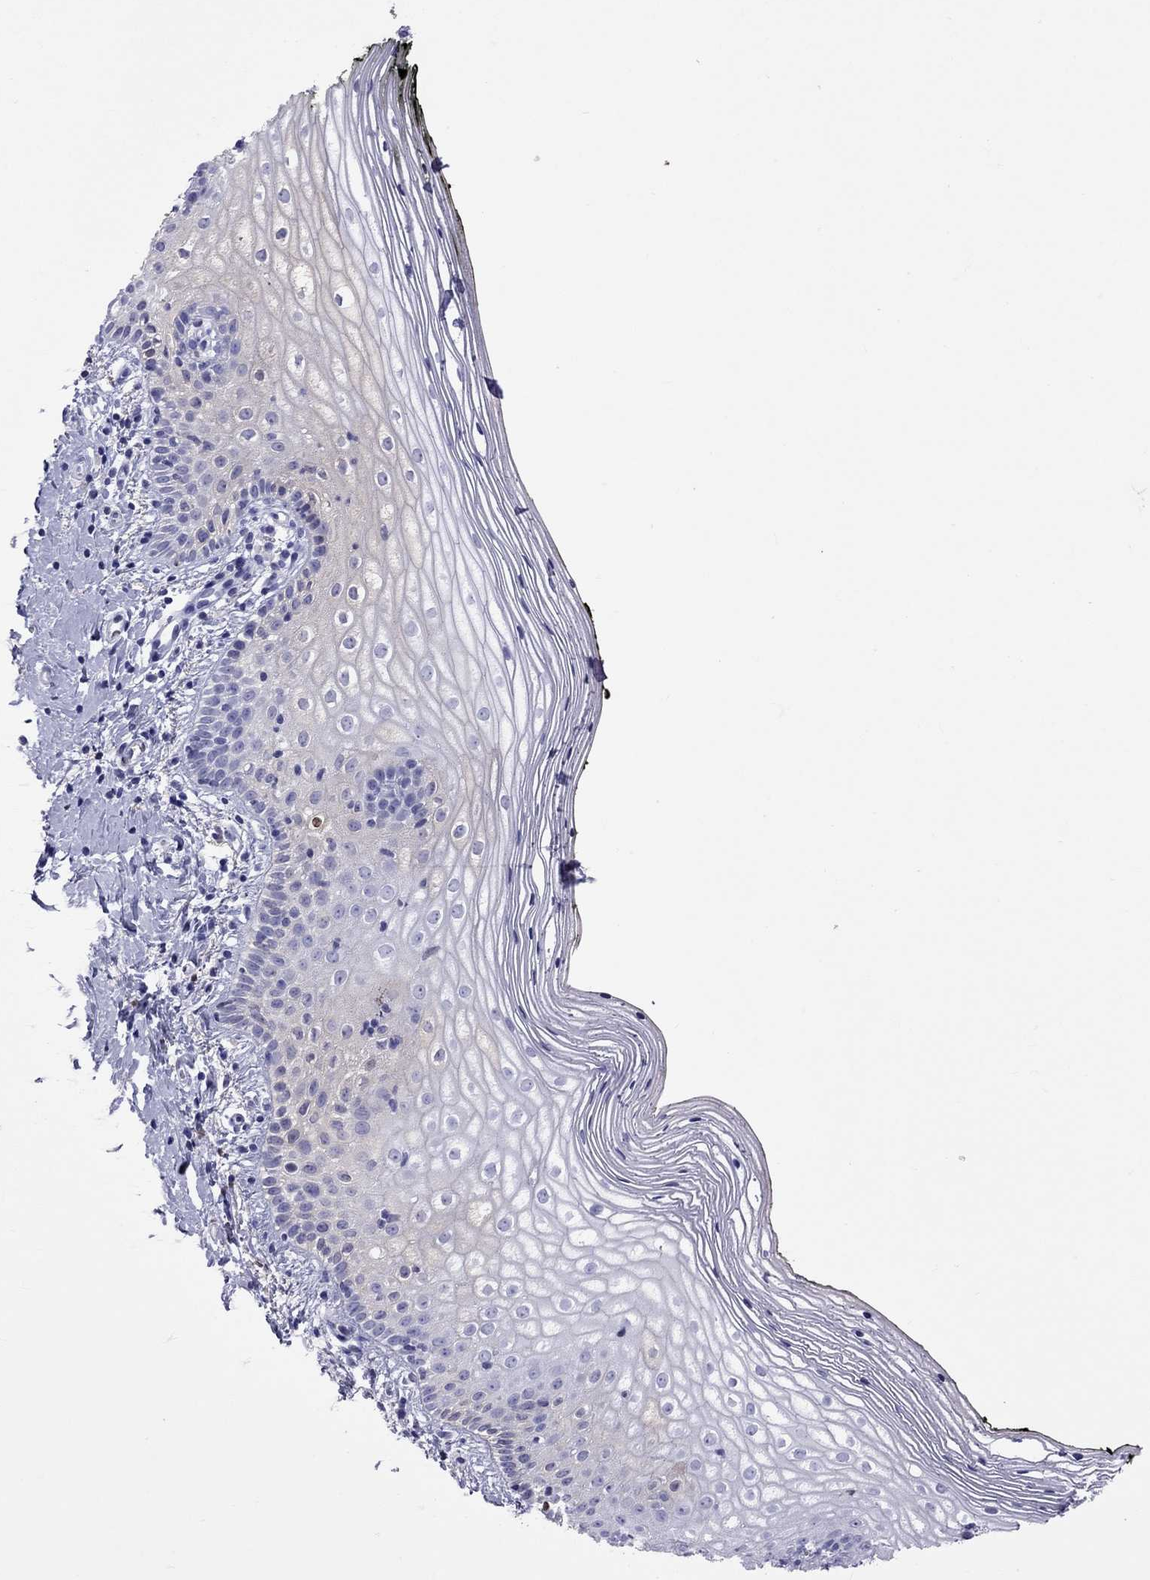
{"staining": {"intensity": "negative", "quantity": "none", "location": "none"}, "tissue": "vagina", "cell_type": "Squamous epithelial cells", "image_type": "normal", "snomed": [{"axis": "morphology", "description": "Normal tissue, NOS"}, {"axis": "topography", "description": "Vagina"}], "caption": "This is an immunohistochemistry micrograph of benign human vagina. There is no positivity in squamous epithelial cells.", "gene": "SERPINA3", "patient": {"sex": "female", "age": 47}}